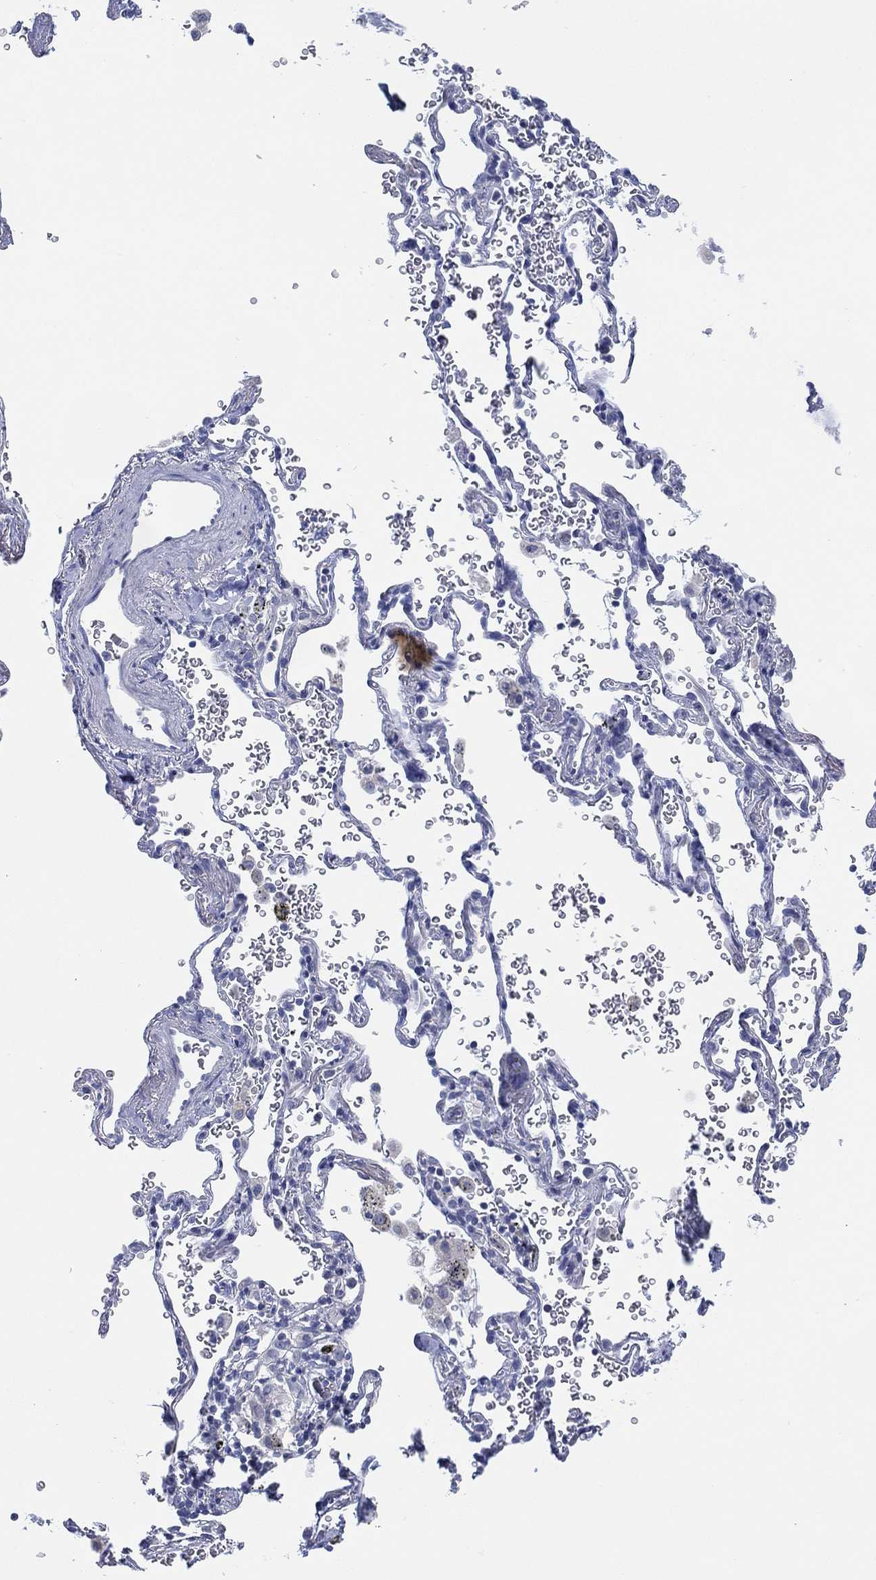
{"staining": {"intensity": "negative", "quantity": "none", "location": "none"}, "tissue": "soft tissue", "cell_type": "Fibroblasts", "image_type": "normal", "snomed": [{"axis": "morphology", "description": "Normal tissue, NOS"}, {"axis": "morphology", "description": "Adenocarcinoma, NOS"}, {"axis": "topography", "description": "Cartilage tissue"}, {"axis": "topography", "description": "Lung"}], "caption": "This photomicrograph is of benign soft tissue stained with immunohistochemistry to label a protein in brown with the nuclei are counter-stained blue. There is no expression in fibroblasts. (Stains: DAB IHC with hematoxylin counter stain, Microscopy: brightfield microscopy at high magnification).", "gene": "ADAD2", "patient": {"sex": "male", "age": 59}}